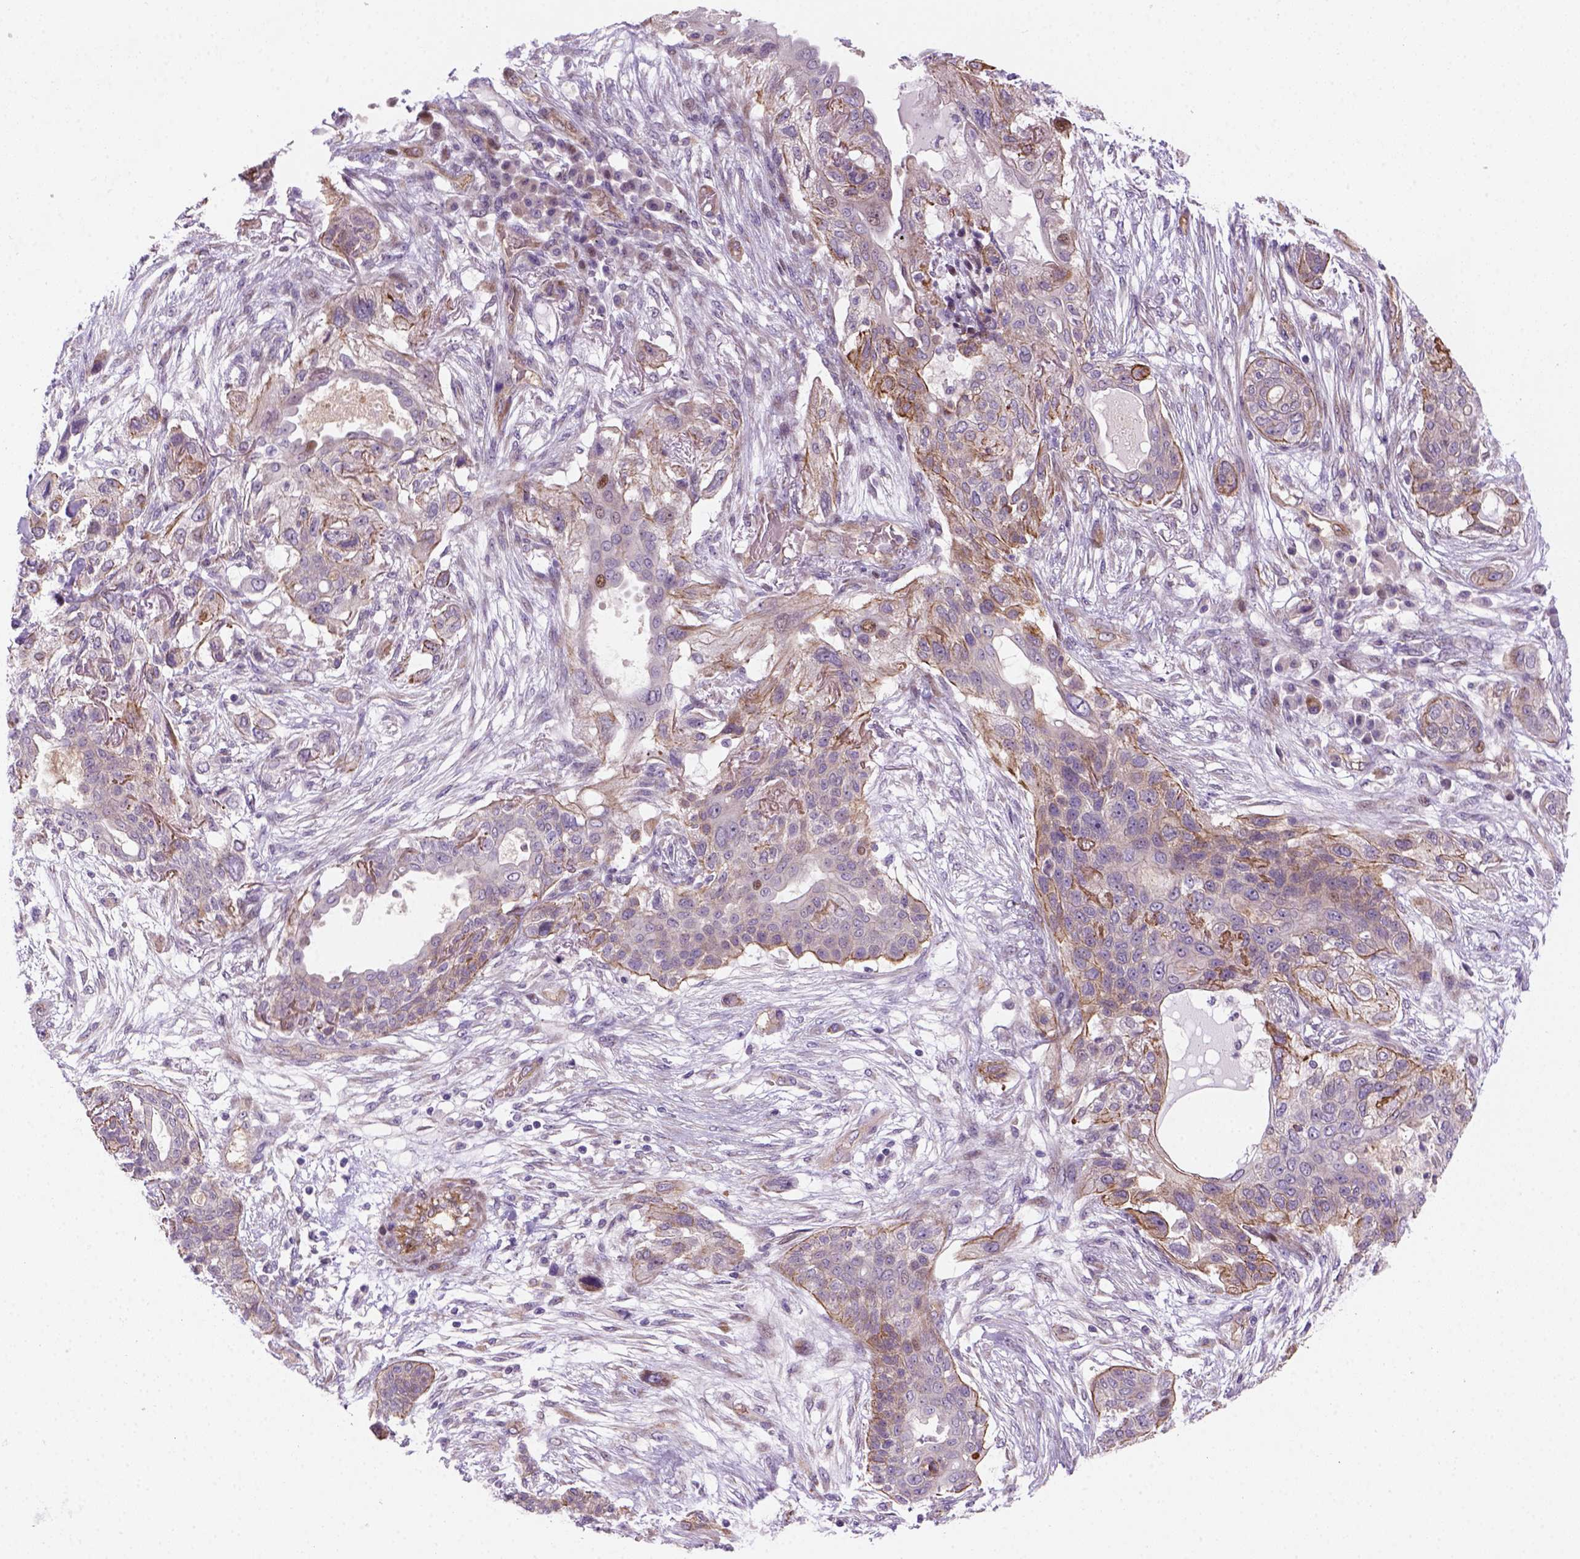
{"staining": {"intensity": "moderate", "quantity": "<25%", "location": "cytoplasmic/membranous"}, "tissue": "lung cancer", "cell_type": "Tumor cells", "image_type": "cancer", "snomed": [{"axis": "morphology", "description": "Squamous cell carcinoma, NOS"}, {"axis": "topography", "description": "Lung"}], "caption": "High-magnification brightfield microscopy of lung cancer stained with DAB (3,3'-diaminobenzidine) (brown) and counterstained with hematoxylin (blue). tumor cells exhibit moderate cytoplasmic/membranous staining is present in about<25% of cells.", "gene": "VSTM5", "patient": {"sex": "female", "age": 70}}